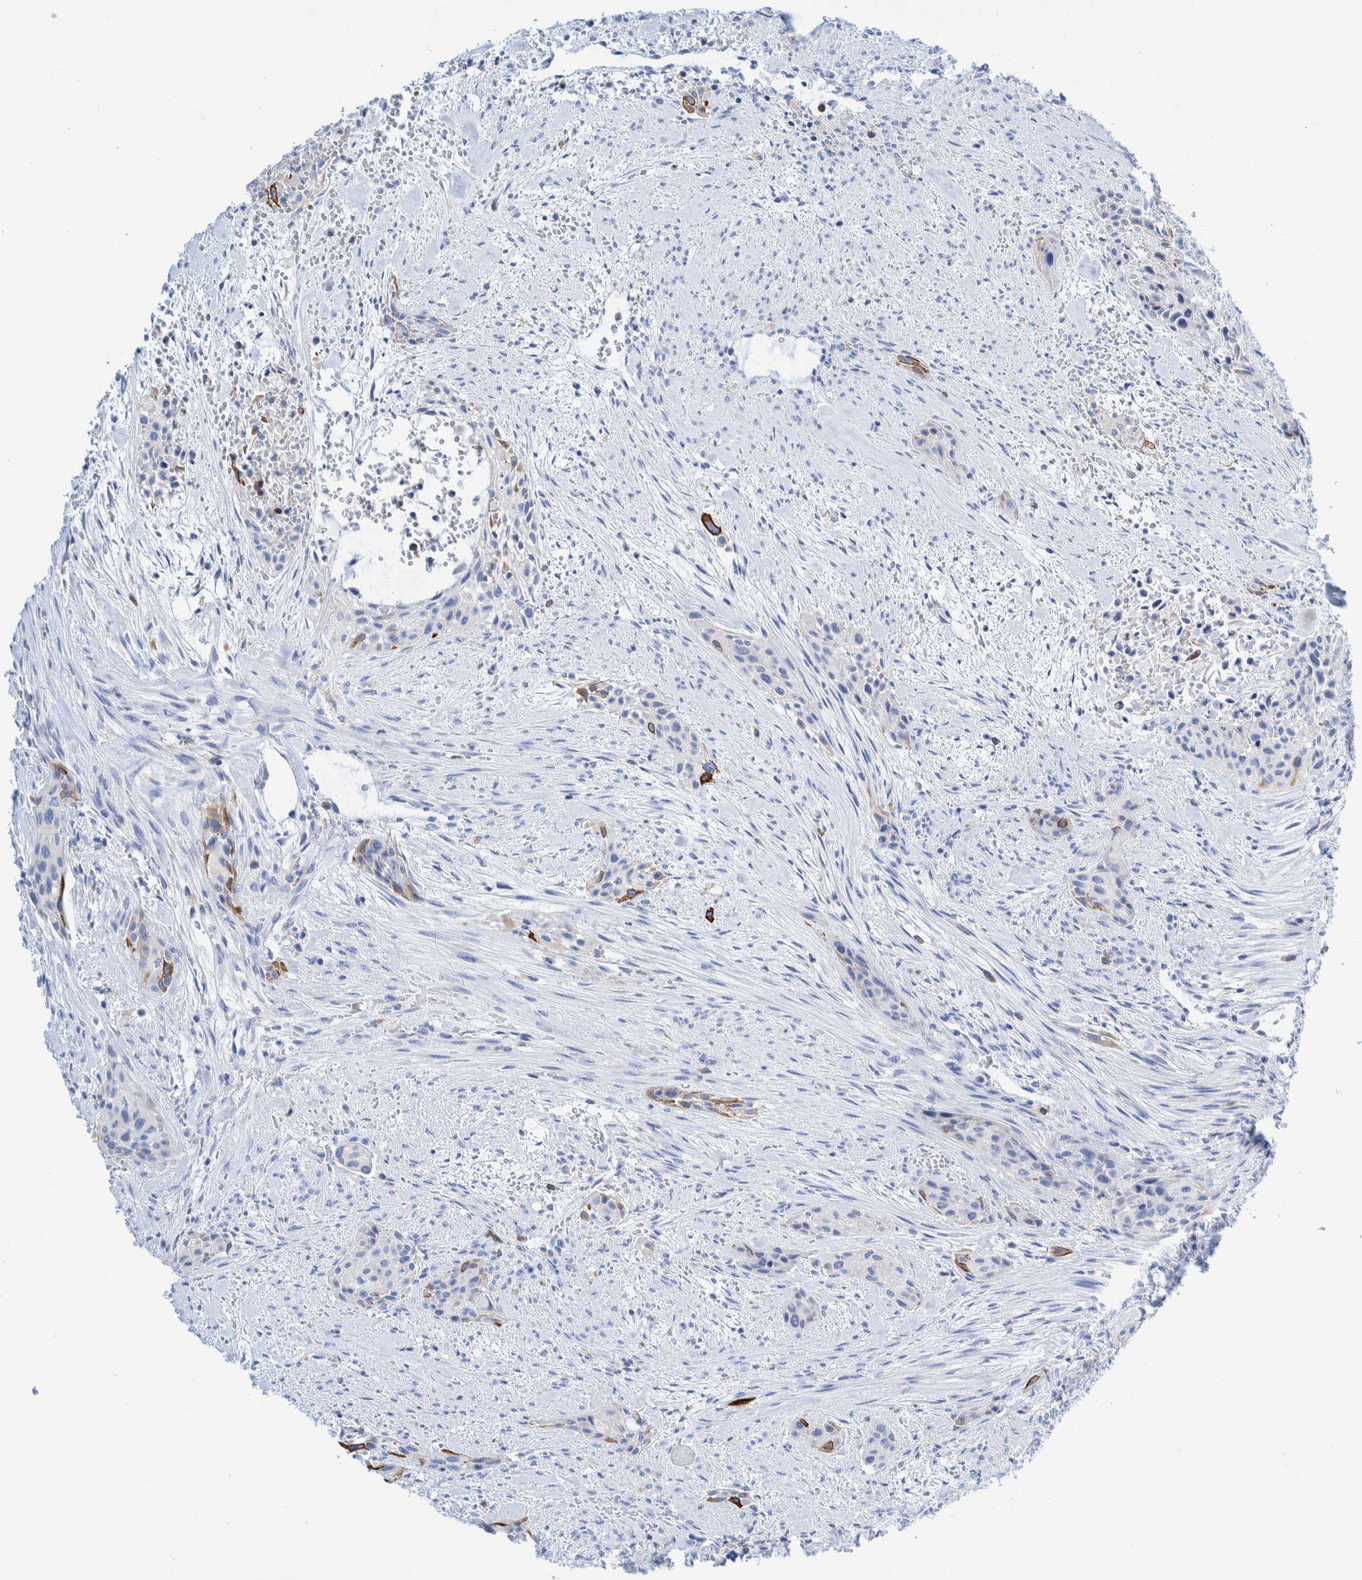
{"staining": {"intensity": "moderate", "quantity": "<25%", "location": "cytoplasmic/membranous"}, "tissue": "urothelial cancer", "cell_type": "Tumor cells", "image_type": "cancer", "snomed": [{"axis": "morphology", "description": "Urothelial carcinoma, High grade"}, {"axis": "topography", "description": "Urinary bladder"}], "caption": "A low amount of moderate cytoplasmic/membranous positivity is identified in approximately <25% of tumor cells in urothelial cancer tissue.", "gene": "KRT14", "patient": {"sex": "male", "age": 35}}